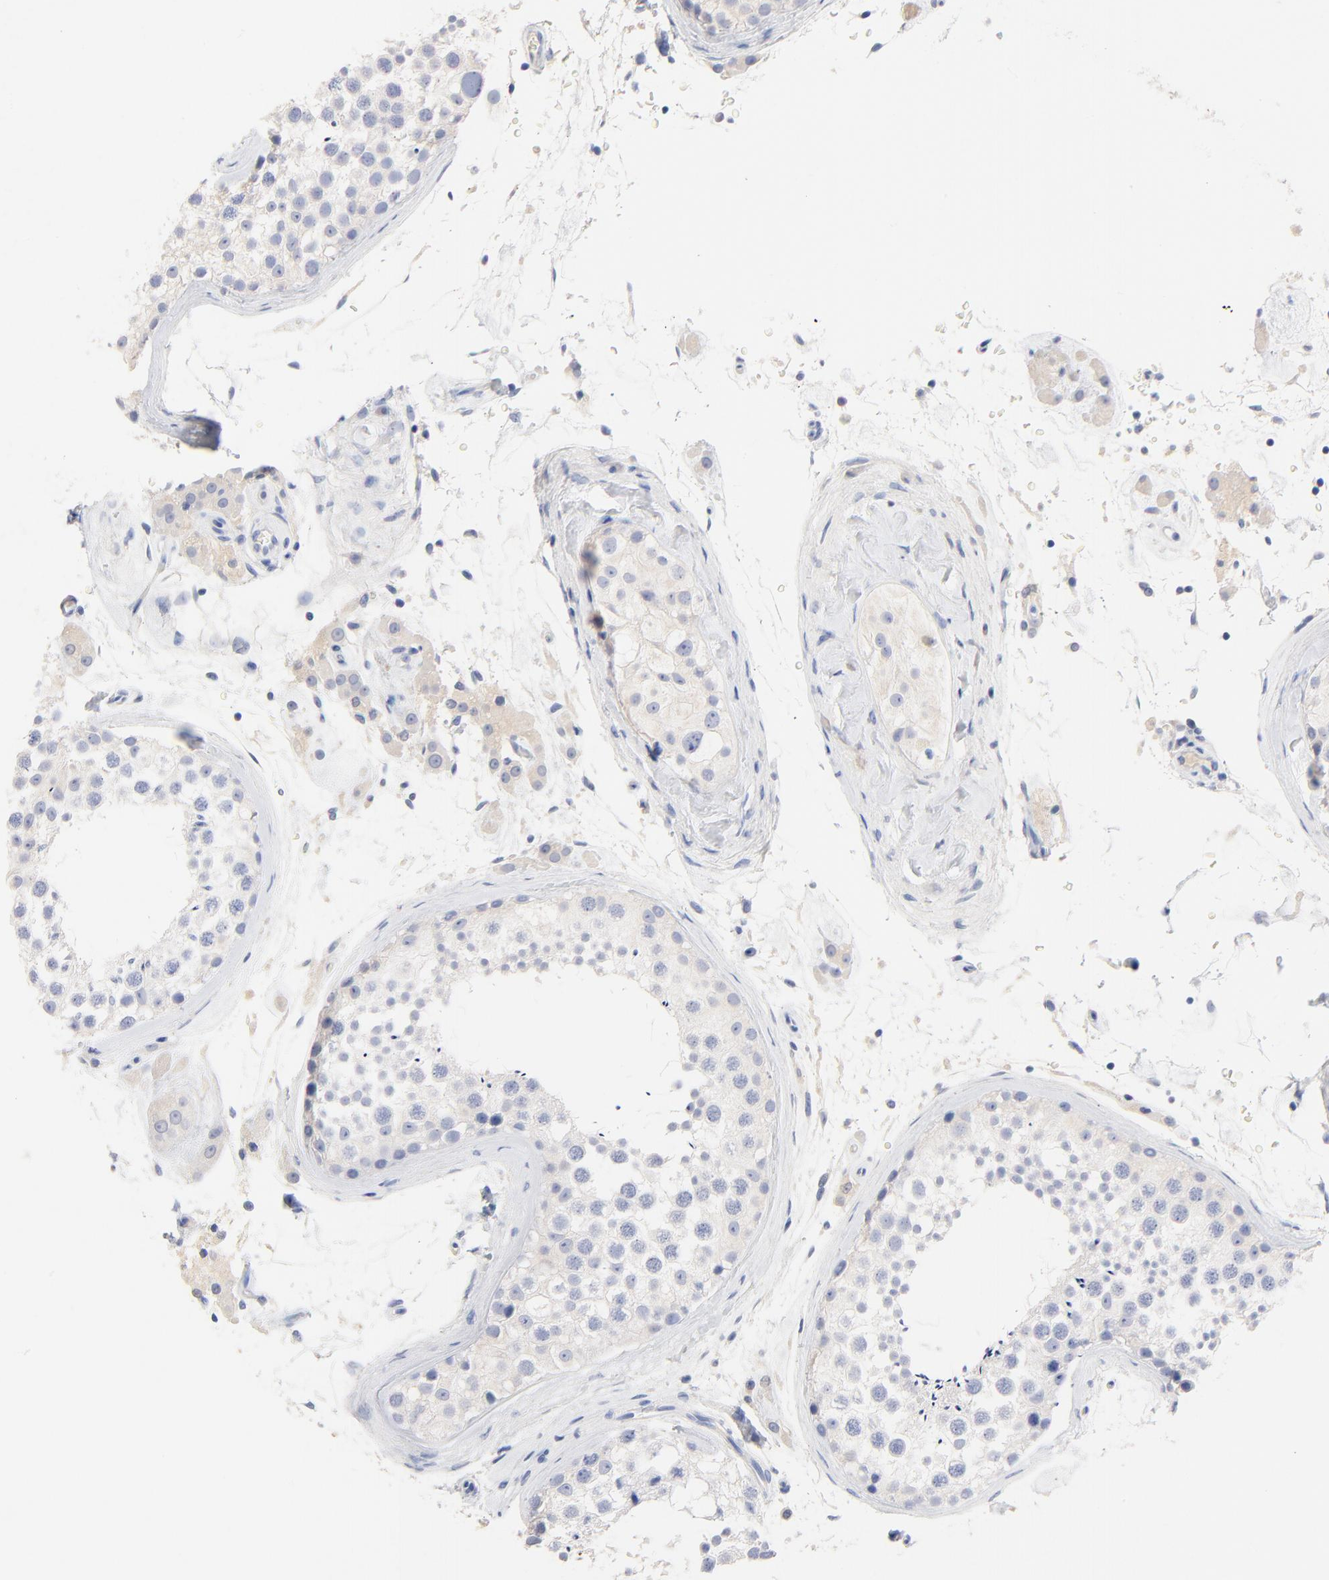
{"staining": {"intensity": "negative", "quantity": "none", "location": "none"}, "tissue": "testis", "cell_type": "Cells in seminiferous ducts", "image_type": "normal", "snomed": [{"axis": "morphology", "description": "Normal tissue, NOS"}, {"axis": "topography", "description": "Testis"}], "caption": "A high-resolution micrograph shows immunohistochemistry (IHC) staining of normal testis, which displays no significant positivity in cells in seminiferous ducts.", "gene": "CPS1", "patient": {"sex": "male", "age": 46}}